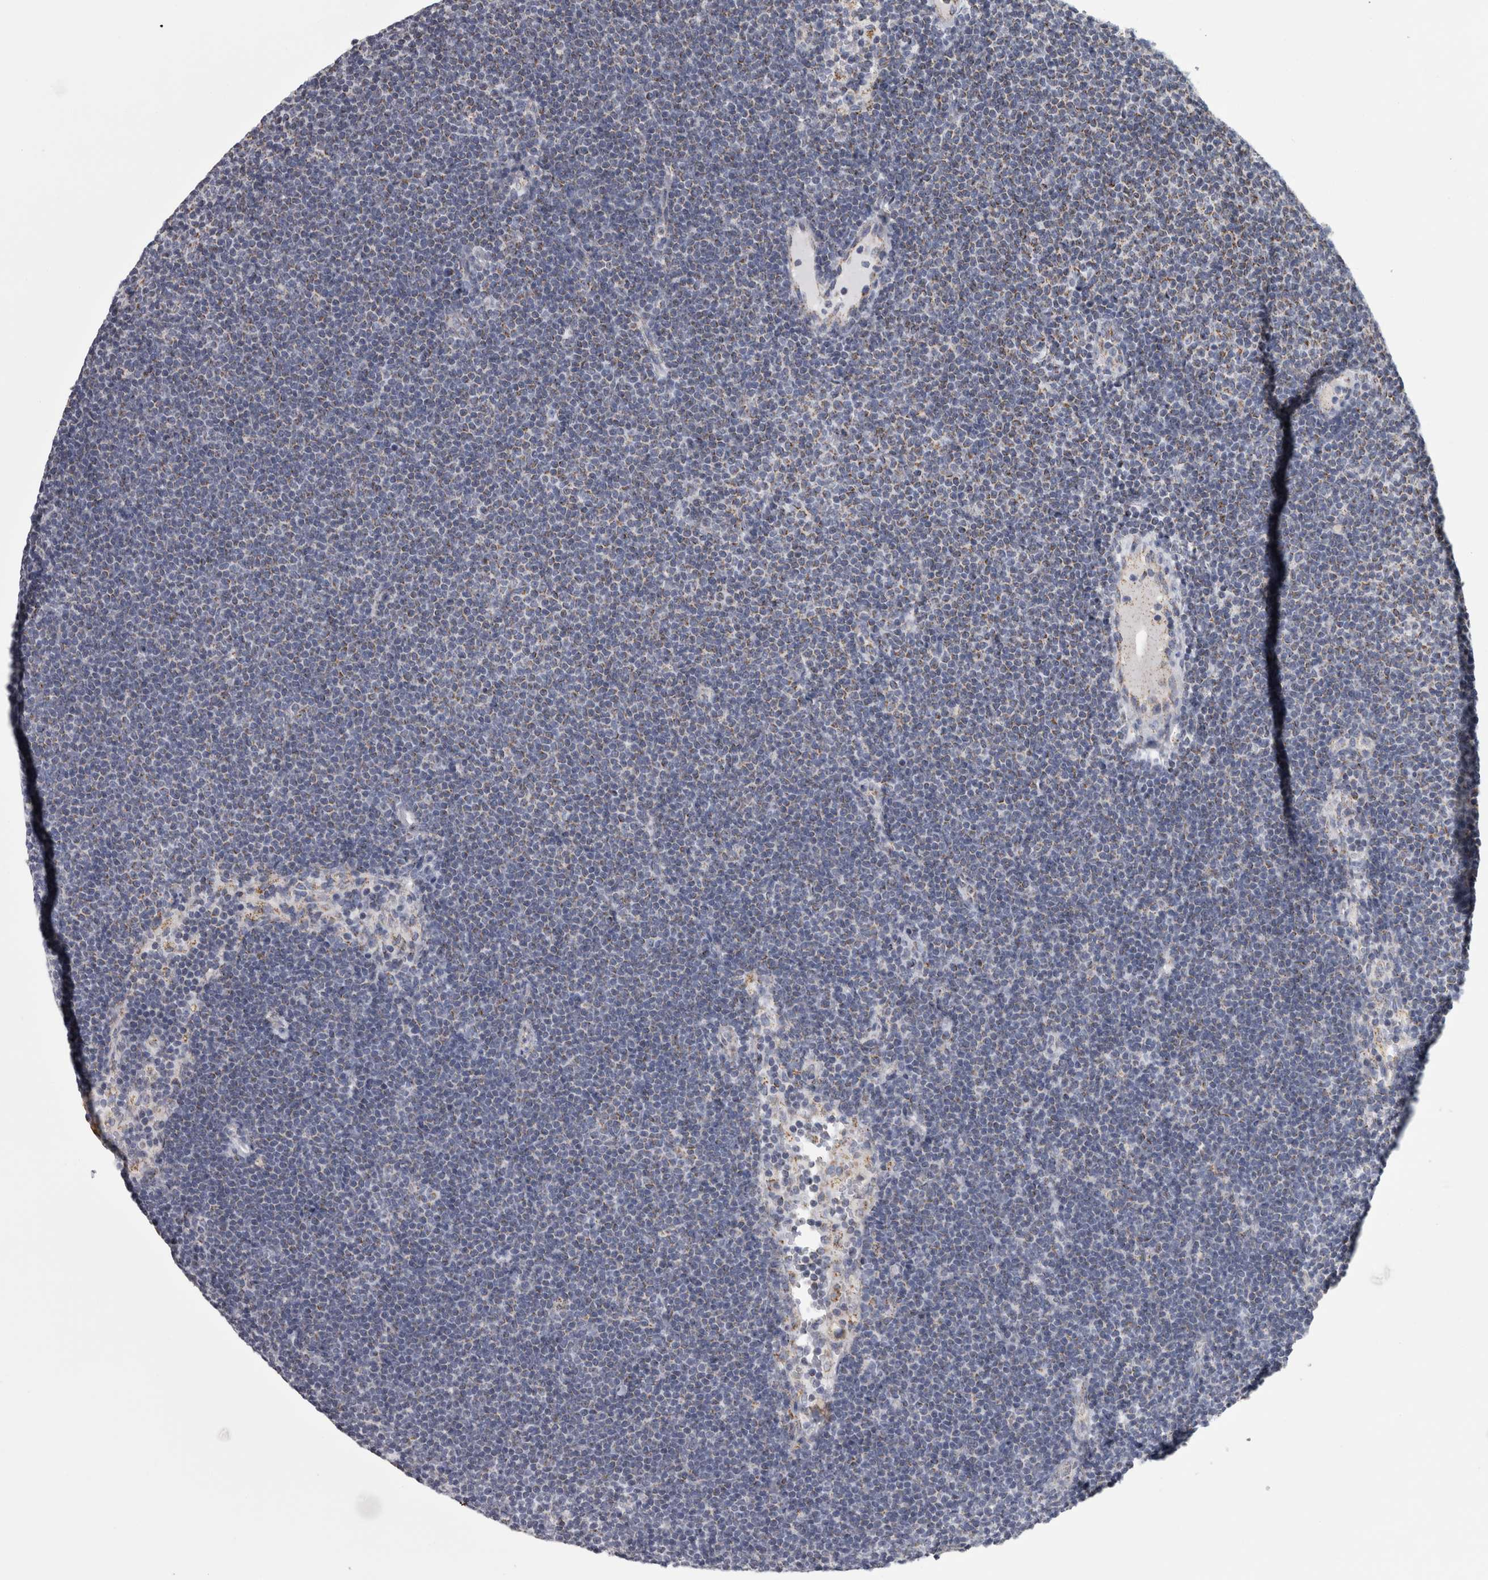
{"staining": {"intensity": "moderate", "quantity": "25%-75%", "location": "cytoplasmic/membranous"}, "tissue": "lymphoma", "cell_type": "Tumor cells", "image_type": "cancer", "snomed": [{"axis": "morphology", "description": "Malignant lymphoma, non-Hodgkin's type, Low grade"}, {"axis": "topography", "description": "Lymph node"}], "caption": "Immunohistochemistry (IHC) of lymphoma displays medium levels of moderate cytoplasmic/membranous positivity in about 25%-75% of tumor cells. (Stains: DAB (3,3'-diaminobenzidine) in brown, nuclei in blue, Microscopy: brightfield microscopy at high magnification).", "gene": "DBT", "patient": {"sex": "female", "age": 53}}